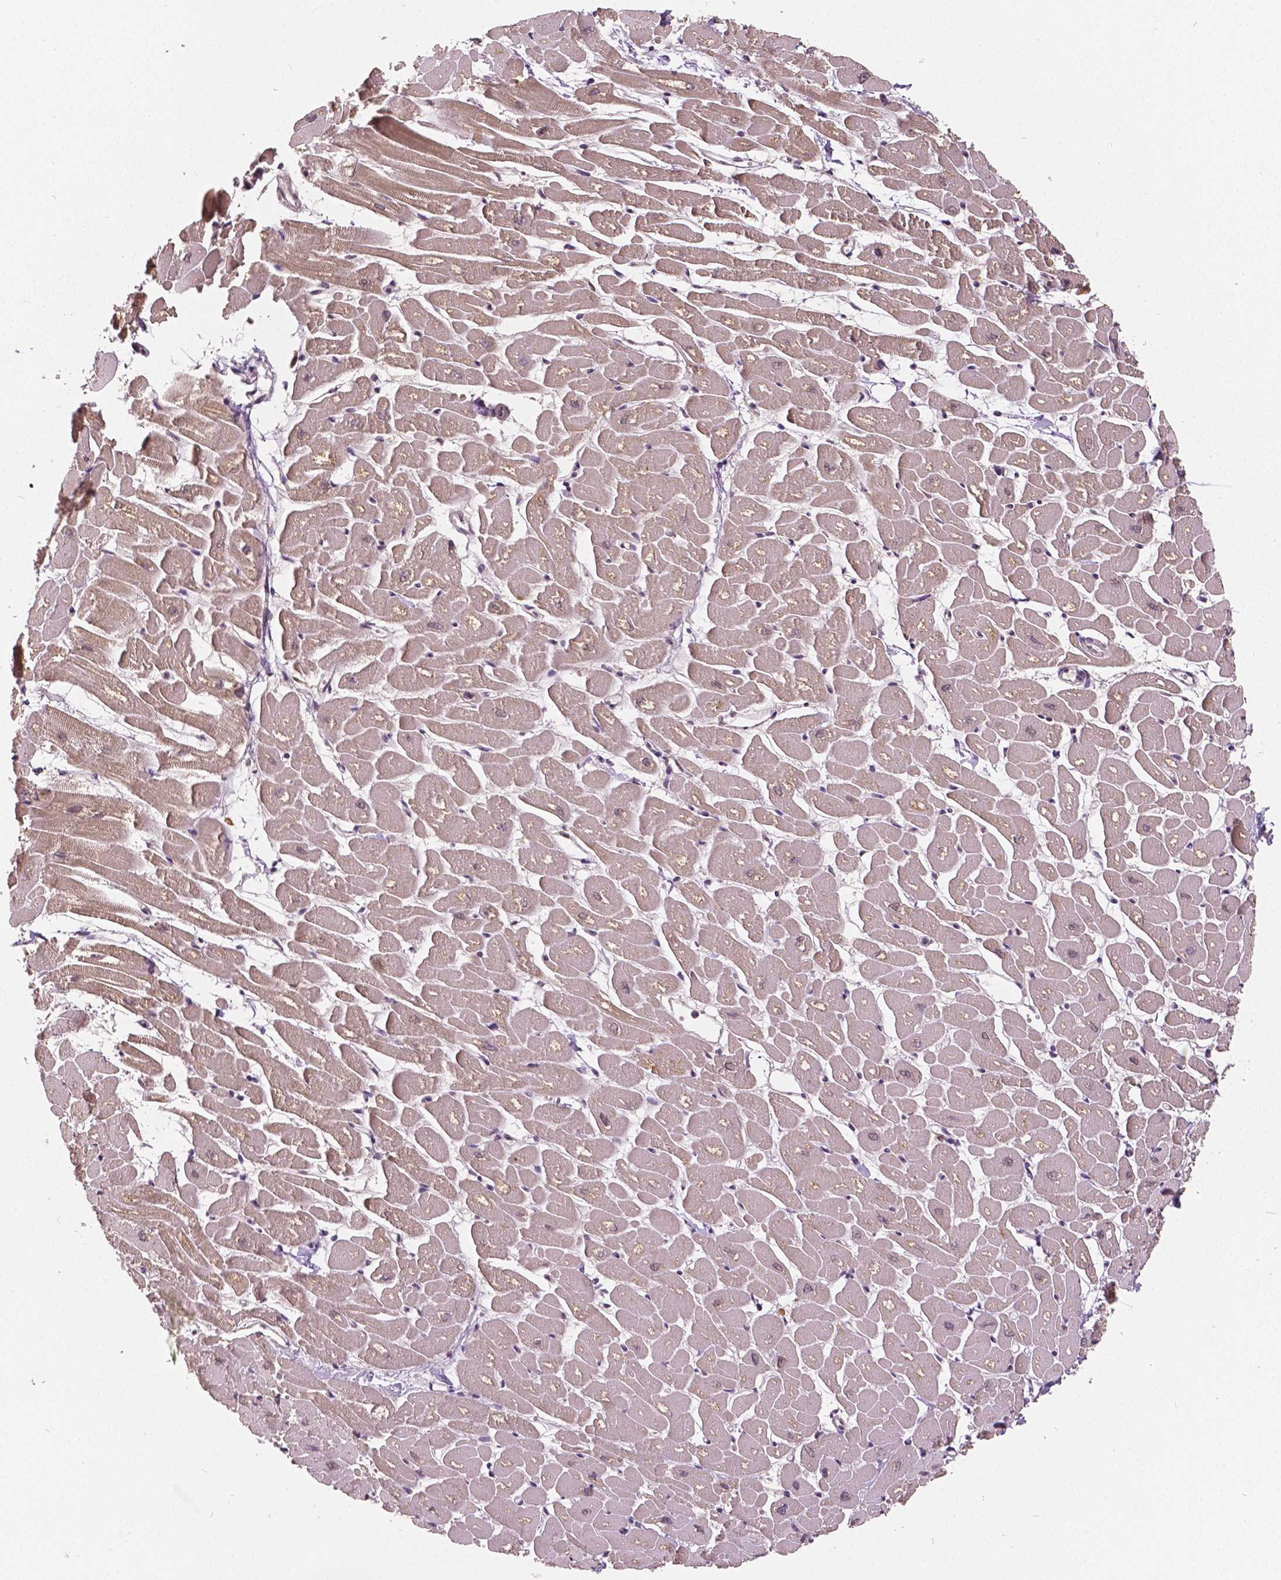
{"staining": {"intensity": "weak", "quantity": "25%-75%", "location": "nuclear"}, "tissue": "heart muscle", "cell_type": "Cardiomyocytes", "image_type": "normal", "snomed": [{"axis": "morphology", "description": "Normal tissue, NOS"}, {"axis": "topography", "description": "Heart"}], "caption": "A micrograph of human heart muscle stained for a protein shows weak nuclear brown staining in cardiomyocytes.", "gene": "HMBOX1", "patient": {"sex": "male", "age": 57}}